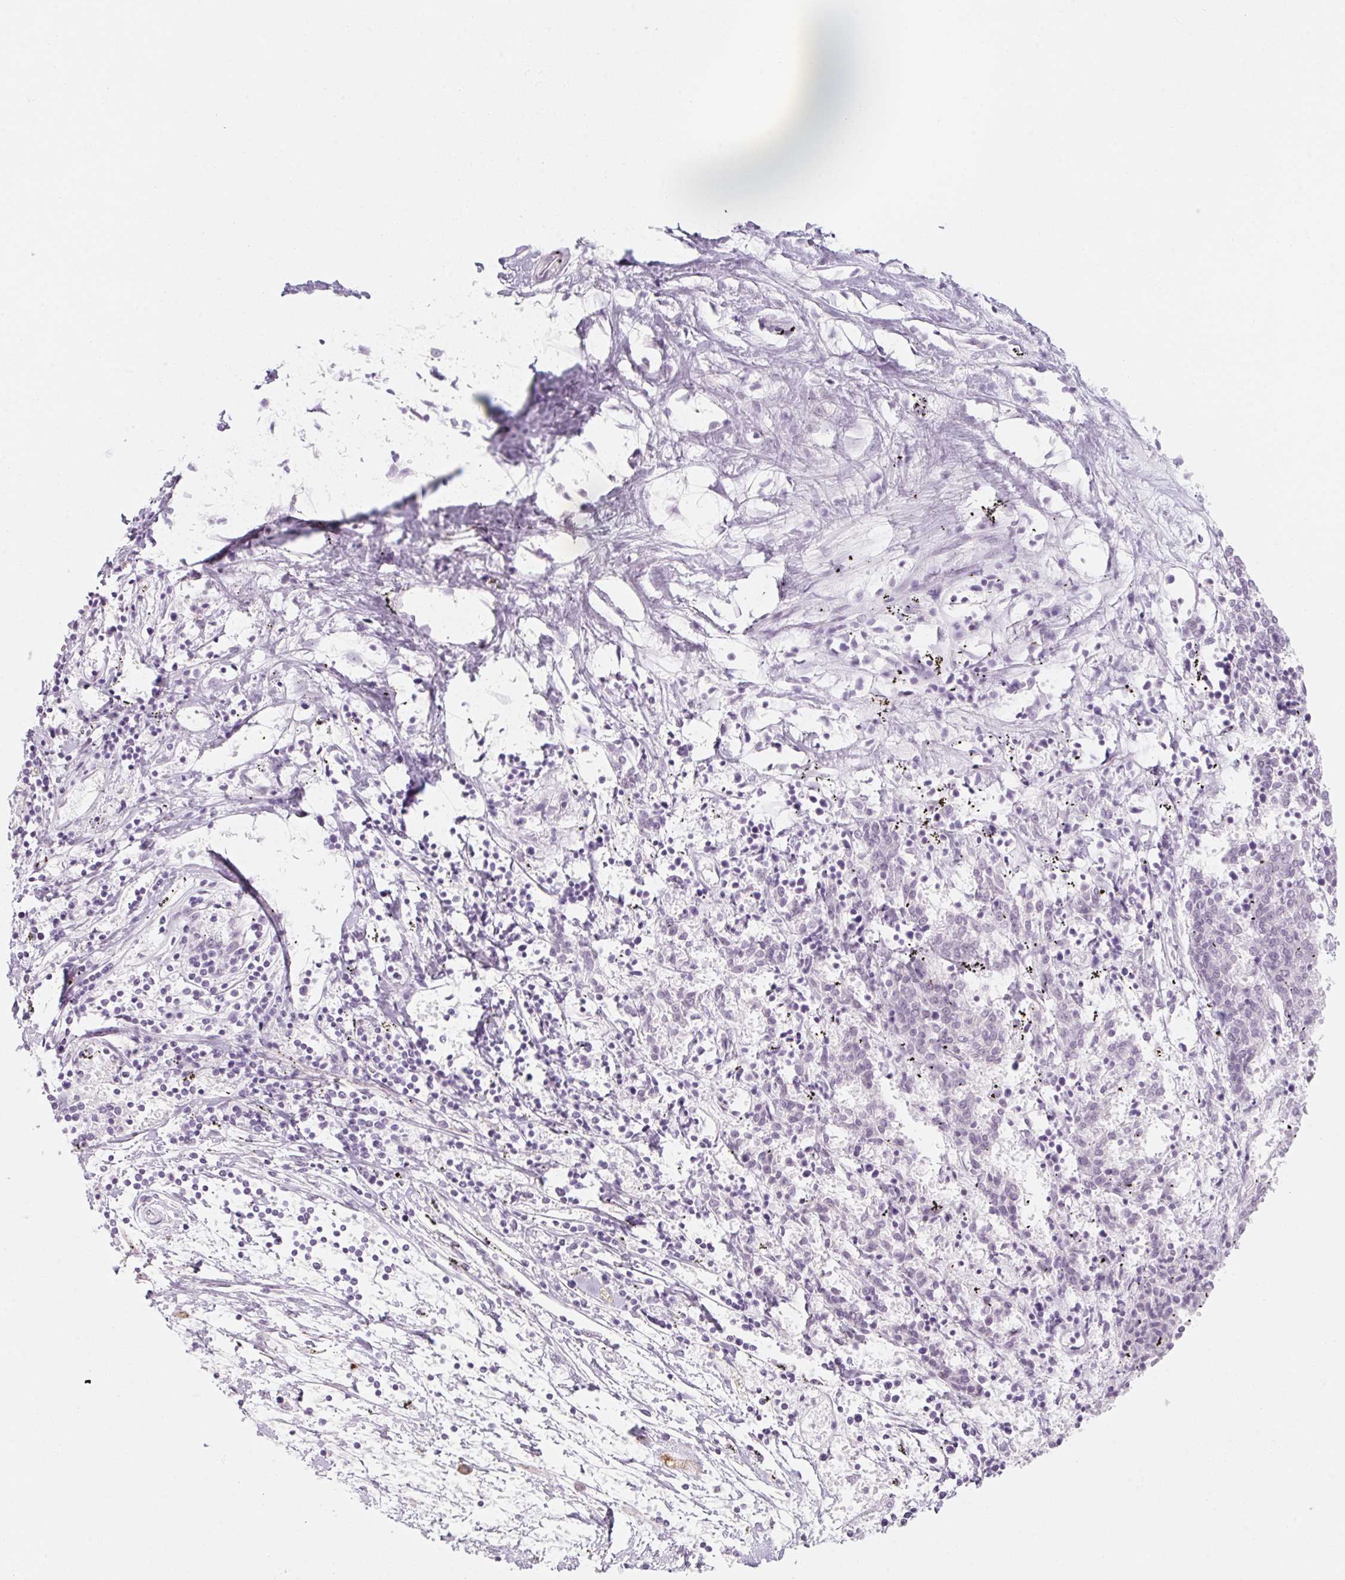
{"staining": {"intensity": "negative", "quantity": "none", "location": "none"}, "tissue": "melanoma", "cell_type": "Tumor cells", "image_type": "cancer", "snomed": [{"axis": "morphology", "description": "Malignant melanoma, NOS"}, {"axis": "topography", "description": "Skin"}], "caption": "This is an immunohistochemistry (IHC) photomicrograph of malignant melanoma. There is no expression in tumor cells.", "gene": "KCNQ2", "patient": {"sex": "female", "age": 72}}